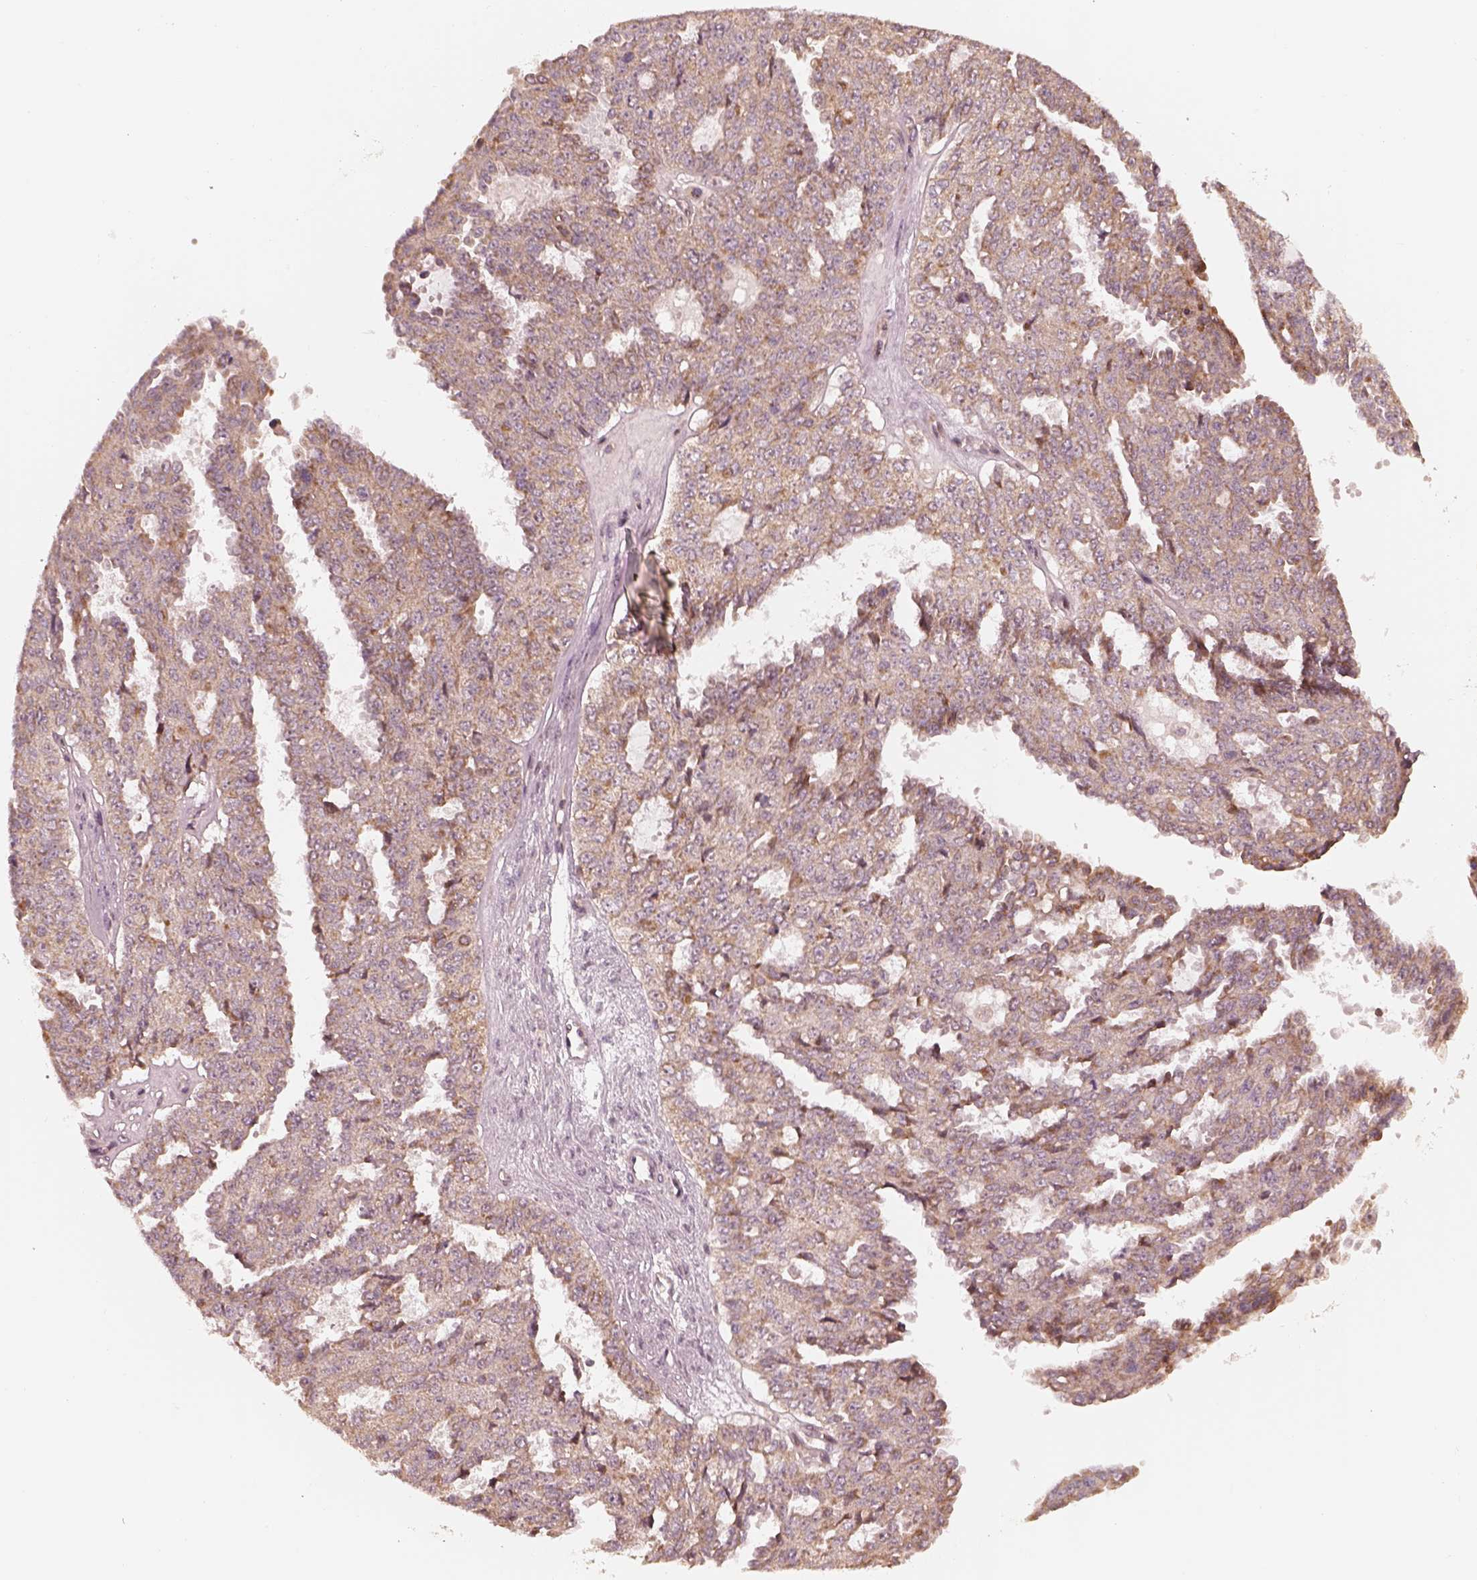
{"staining": {"intensity": "weak", "quantity": "25%-75%", "location": "cytoplasmic/membranous"}, "tissue": "ovarian cancer", "cell_type": "Tumor cells", "image_type": "cancer", "snomed": [{"axis": "morphology", "description": "Cystadenocarcinoma, serous, NOS"}, {"axis": "topography", "description": "Ovary"}], "caption": "Brown immunohistochemical staining in human ovarian serous cystadenocarcinoma exhibits weak cytoplasmic/membranous positivity in about 25%-75% of tumor cells.", "gene": "SLC25A46", "patient": {"sex": "female", "age": 71}}